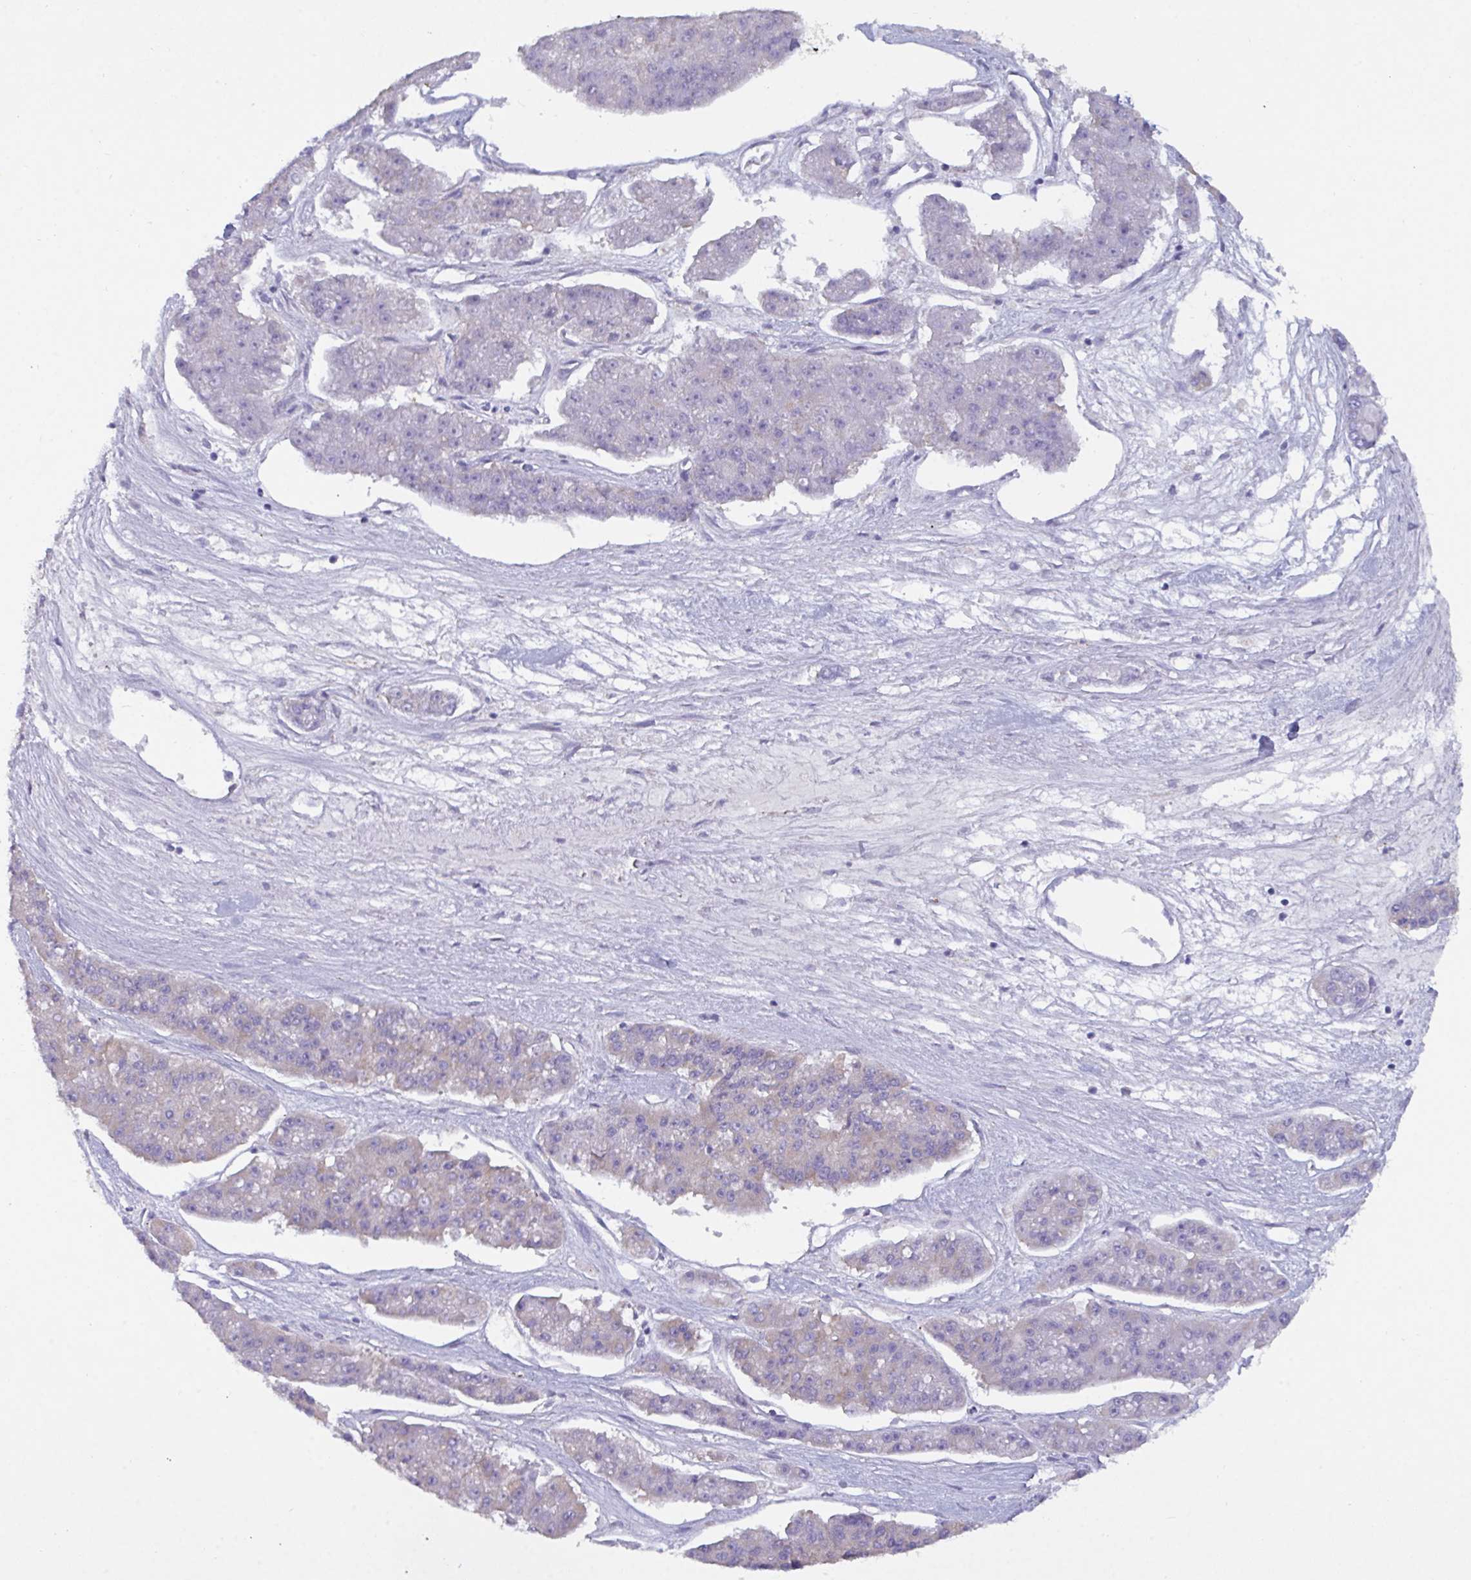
{"staining": {"intensity": "weak", "quantity": "25%-75%", "location": "cytoplasmic/membranous"}, "tissue": "pancreatic cancer", "cell_type": "Tumor cells", "image_type": "cancer", "snomed": [{"axis": "morphology", "description": "Adenocarcinoma, NOS"}, {"axis": "topography", "description": "Pancreas"}], "caption": "This photomicrograph shows immunohistochemistry (IHC) staining of pancreatic cancer, with low weak cytoplasmic/membranous staining in about 25%-75% of tumor cells.", "gene": "SLC66A1", "patient": {"sex": "male", "age": 50}}